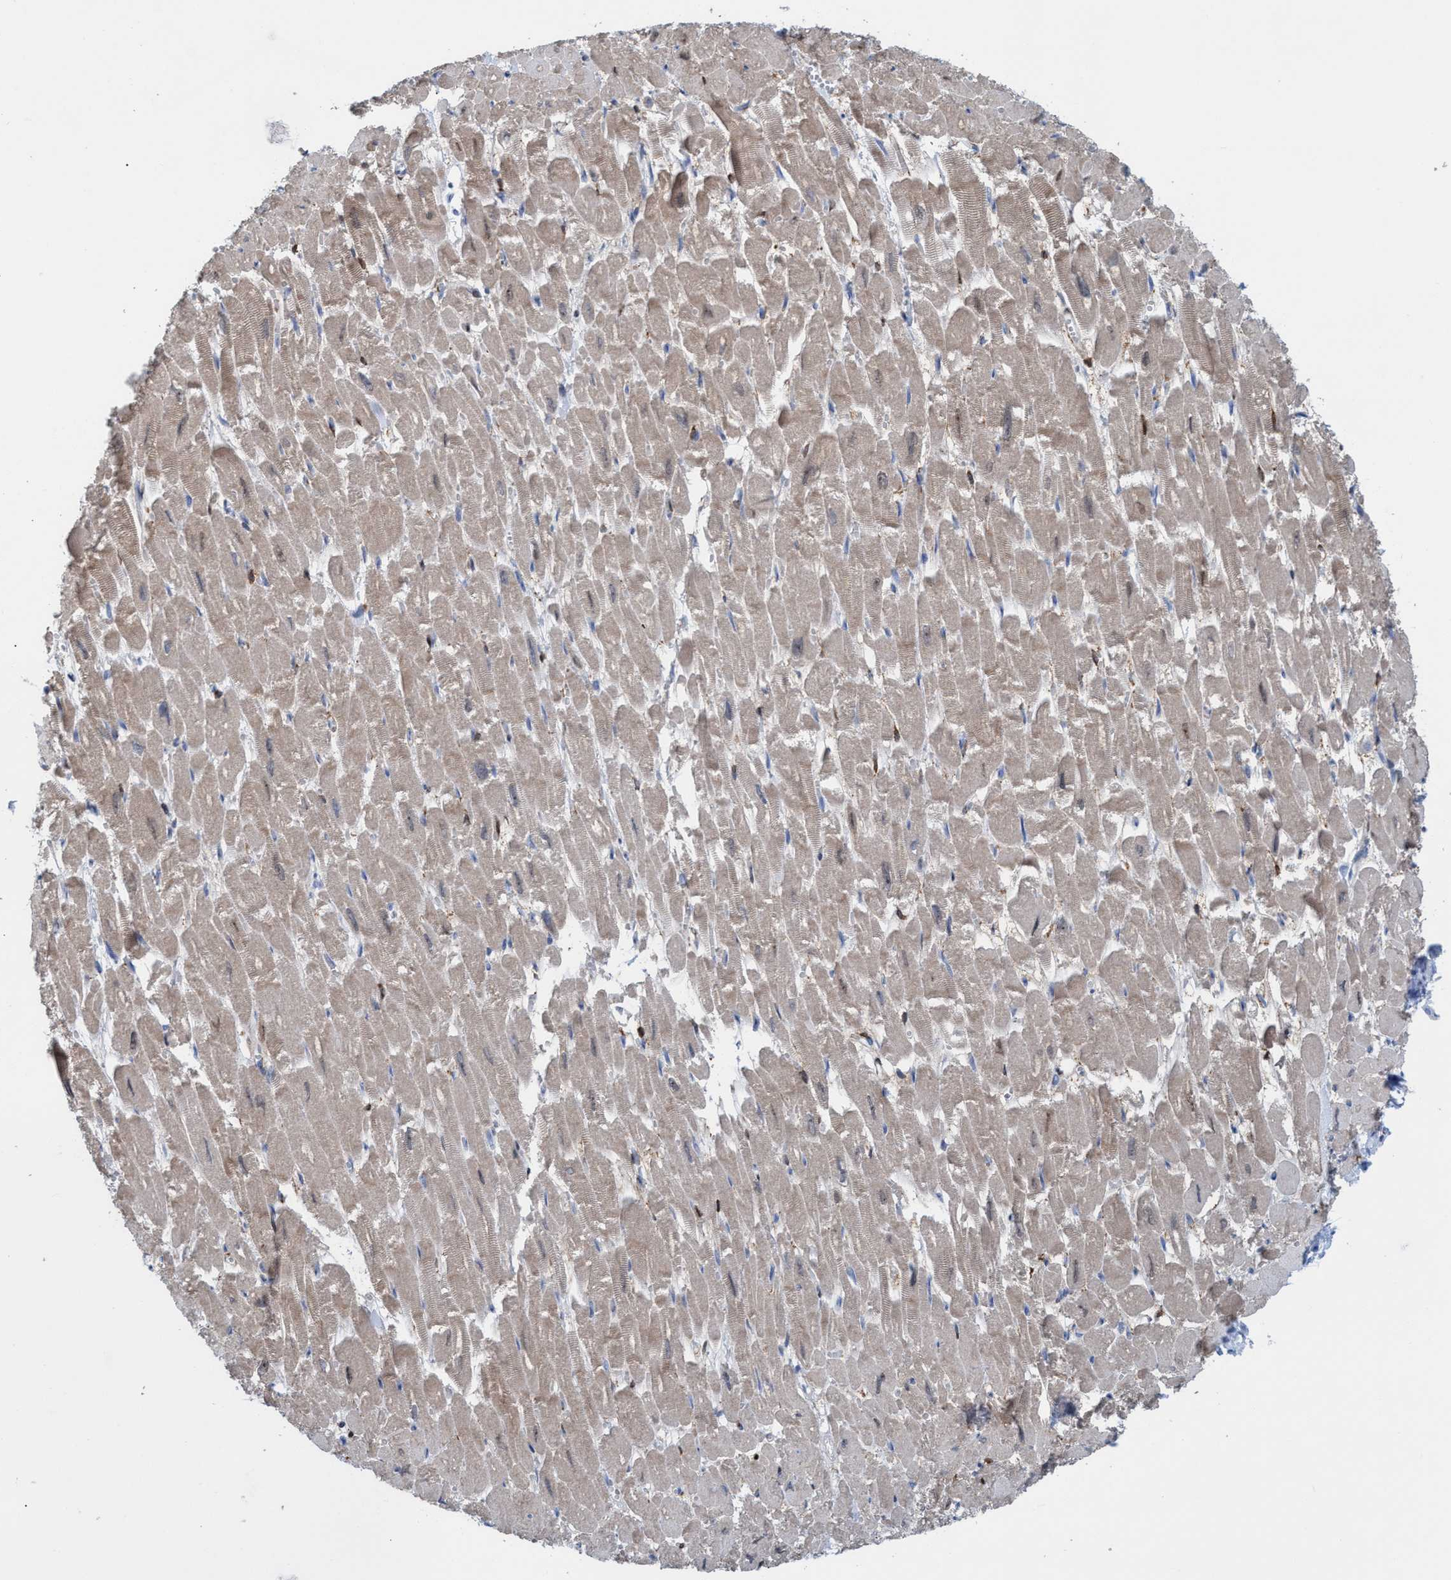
{"staining": {"intensity": "weak", "quantity": "<25%", "location": "cytoplasmic/membranous"}, "tissue": "heart muscle", "cell_type": "Cardiomyocytes", "image_type": "normal", "snomed": [{"axis": "morphology", "description": "Normal tissue, NOS"}, {"axis": "topography", "description": "Heart"}], "caption": "This is a histopathology image of immunohistochemistry (IHC) staining of benign heart muscle, which shows no staining in cardiomyocytes. (Stains: DAB IHC with hematoxylin counter stain, Microscopy: brightfield microscopy at high magnification).", "gene": "EZR", "patient": {"sex": "male", "age": 54}}